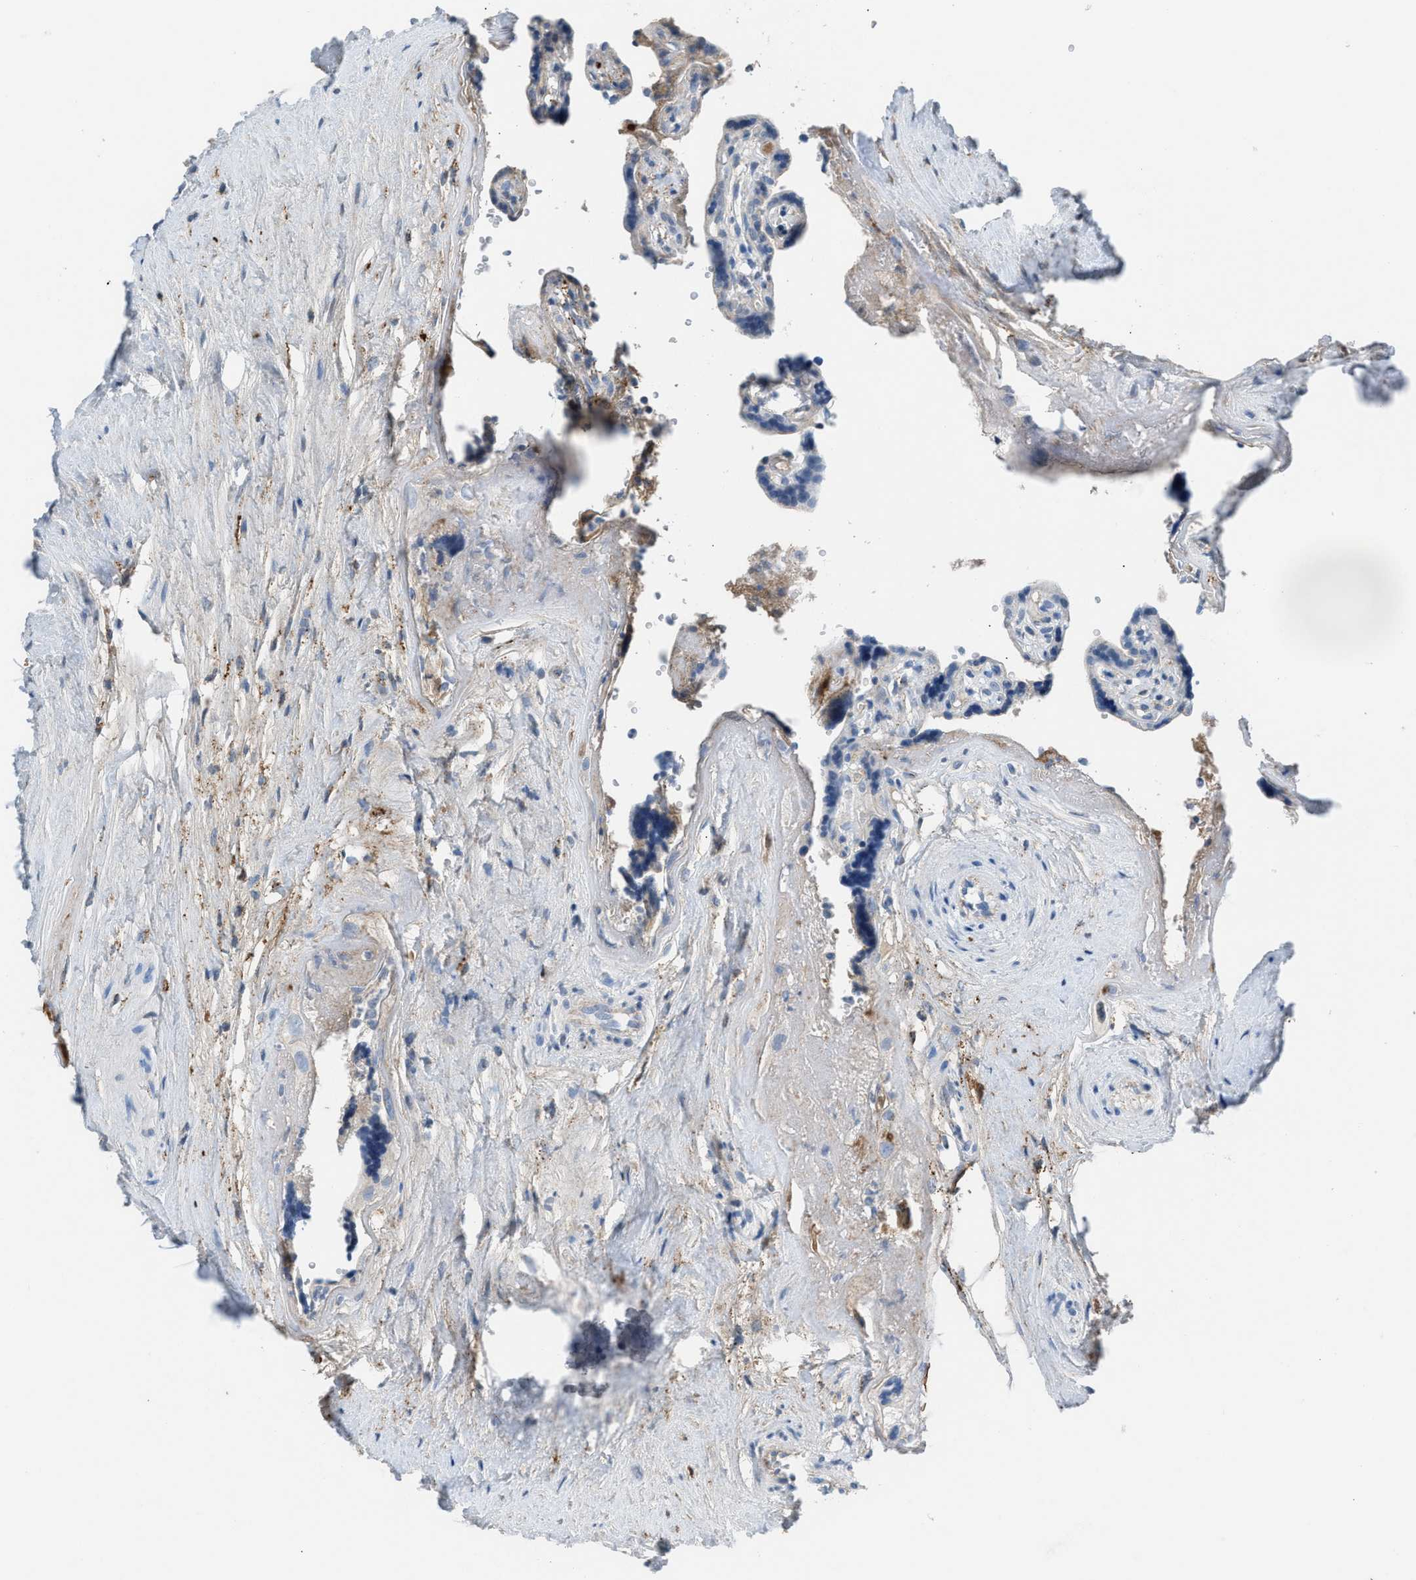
{"staining": {"intensity": "negative", "quantity": "none", "location": "none"}, "tissue": "placenta", "cell_type": "Trophoblastic cells", "image_type": "normal", "snomed": [{"axis": "morphology", "description": "Normal tissue, NOS"}, {"axis": "topography", "description": "Placenta"}], "caption": "Immunohistochemical staining of benign placenta shows no significant expression in trophoblastic cells.", "gene": "HPX", "patient": {"sex": "female", "age": 30}}